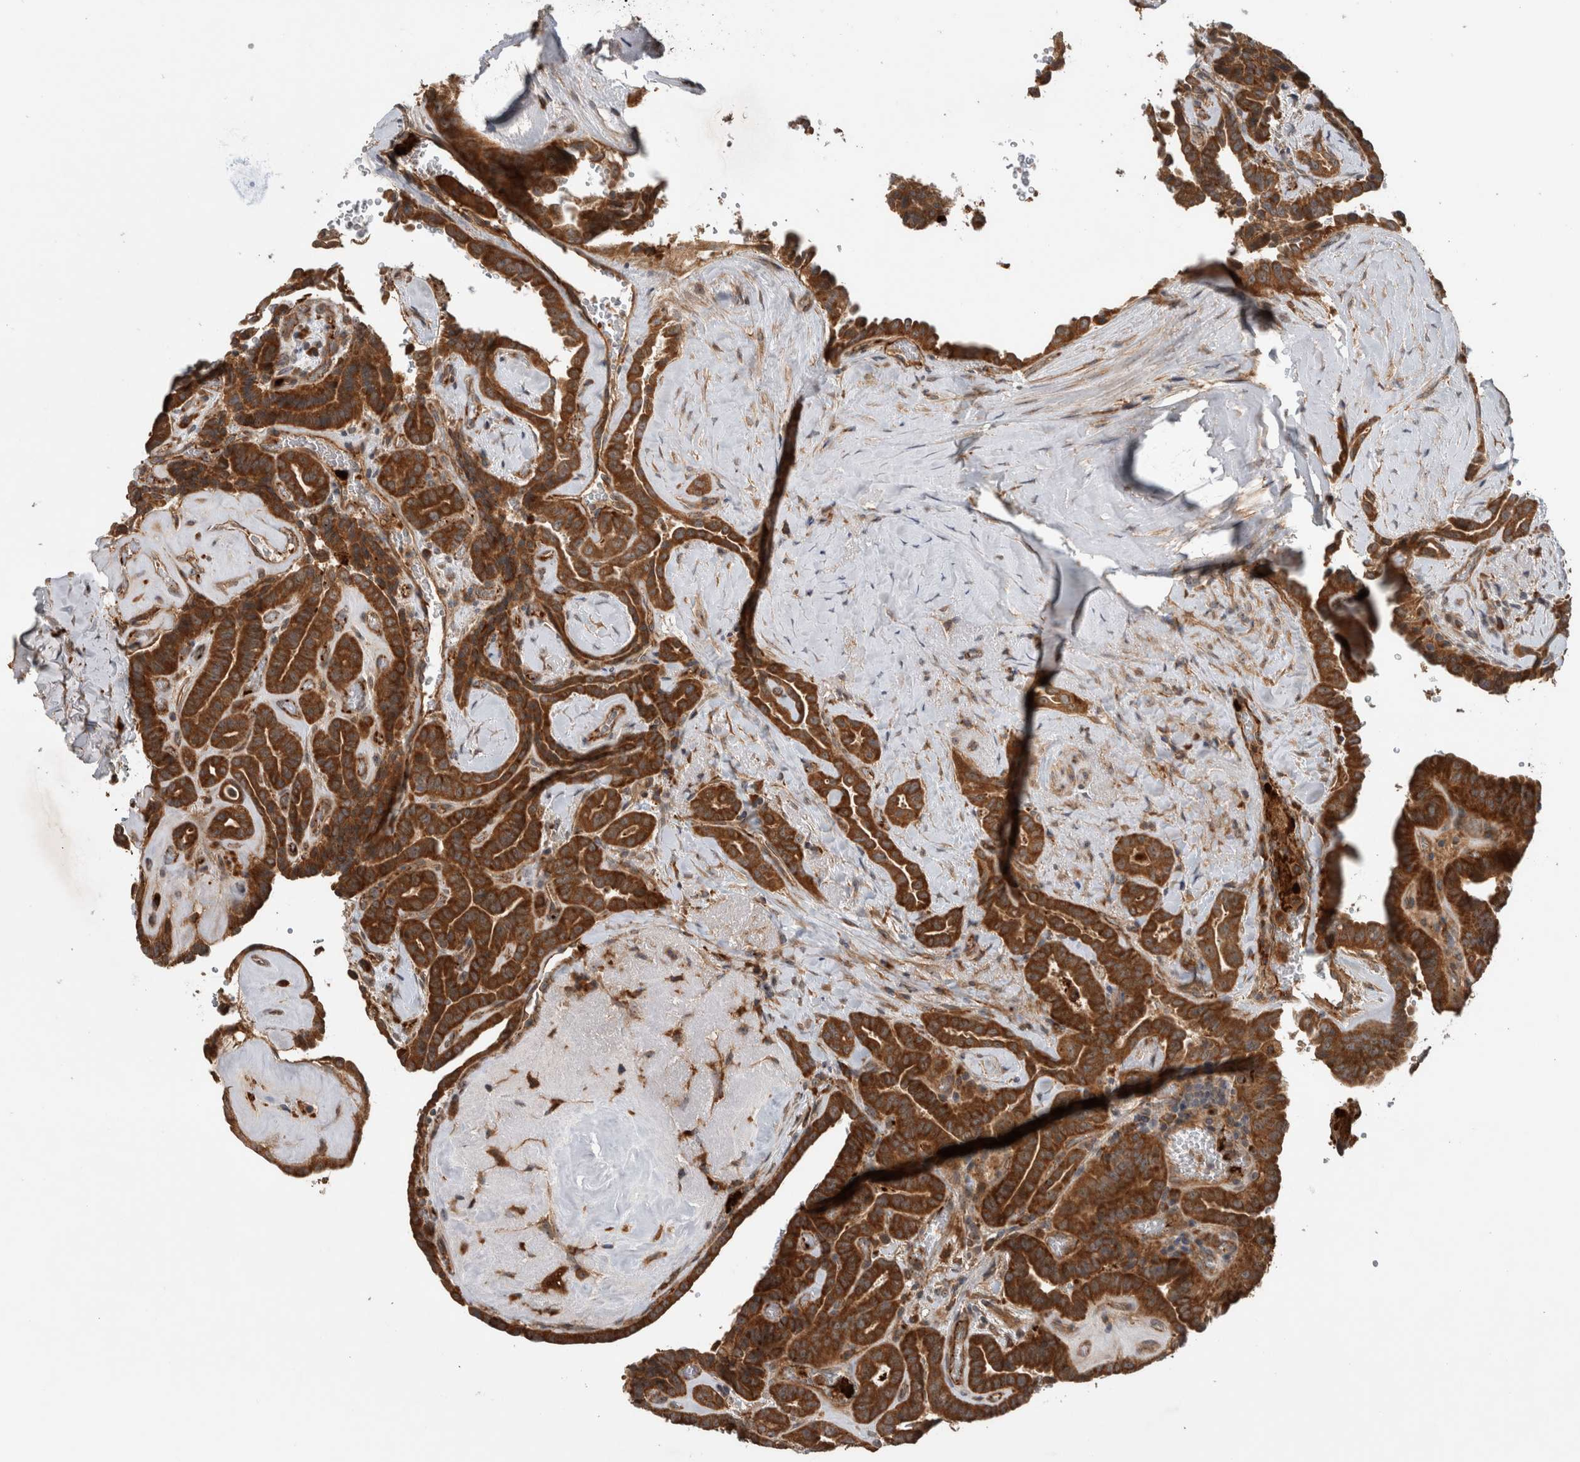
{"staining": {"intensity": "strong", "quantity": ">75%", "location": "cytoplasmic/membranous"}, "tissue": "thyroid cancer", "cell_type": "Tumor cells", "image_type": "cancer", "snomed": [{"axis": "morphology", "description": "Papillary adenocarcinoma, NOS"}, {"axis": "topography", "description": "Thyroid gland"}], "caption": "Thyroid papillary adenocarcinoma stained with immunohistochemistry (IHC) demonstrates strong cytoplasmic/membranous staining in about >75% of tumor cells. (Brightfield microscopy of DAB IHC at high magnification).", "gene": "ADGRL3", "patient": {"sex": "male", "age": 77}}